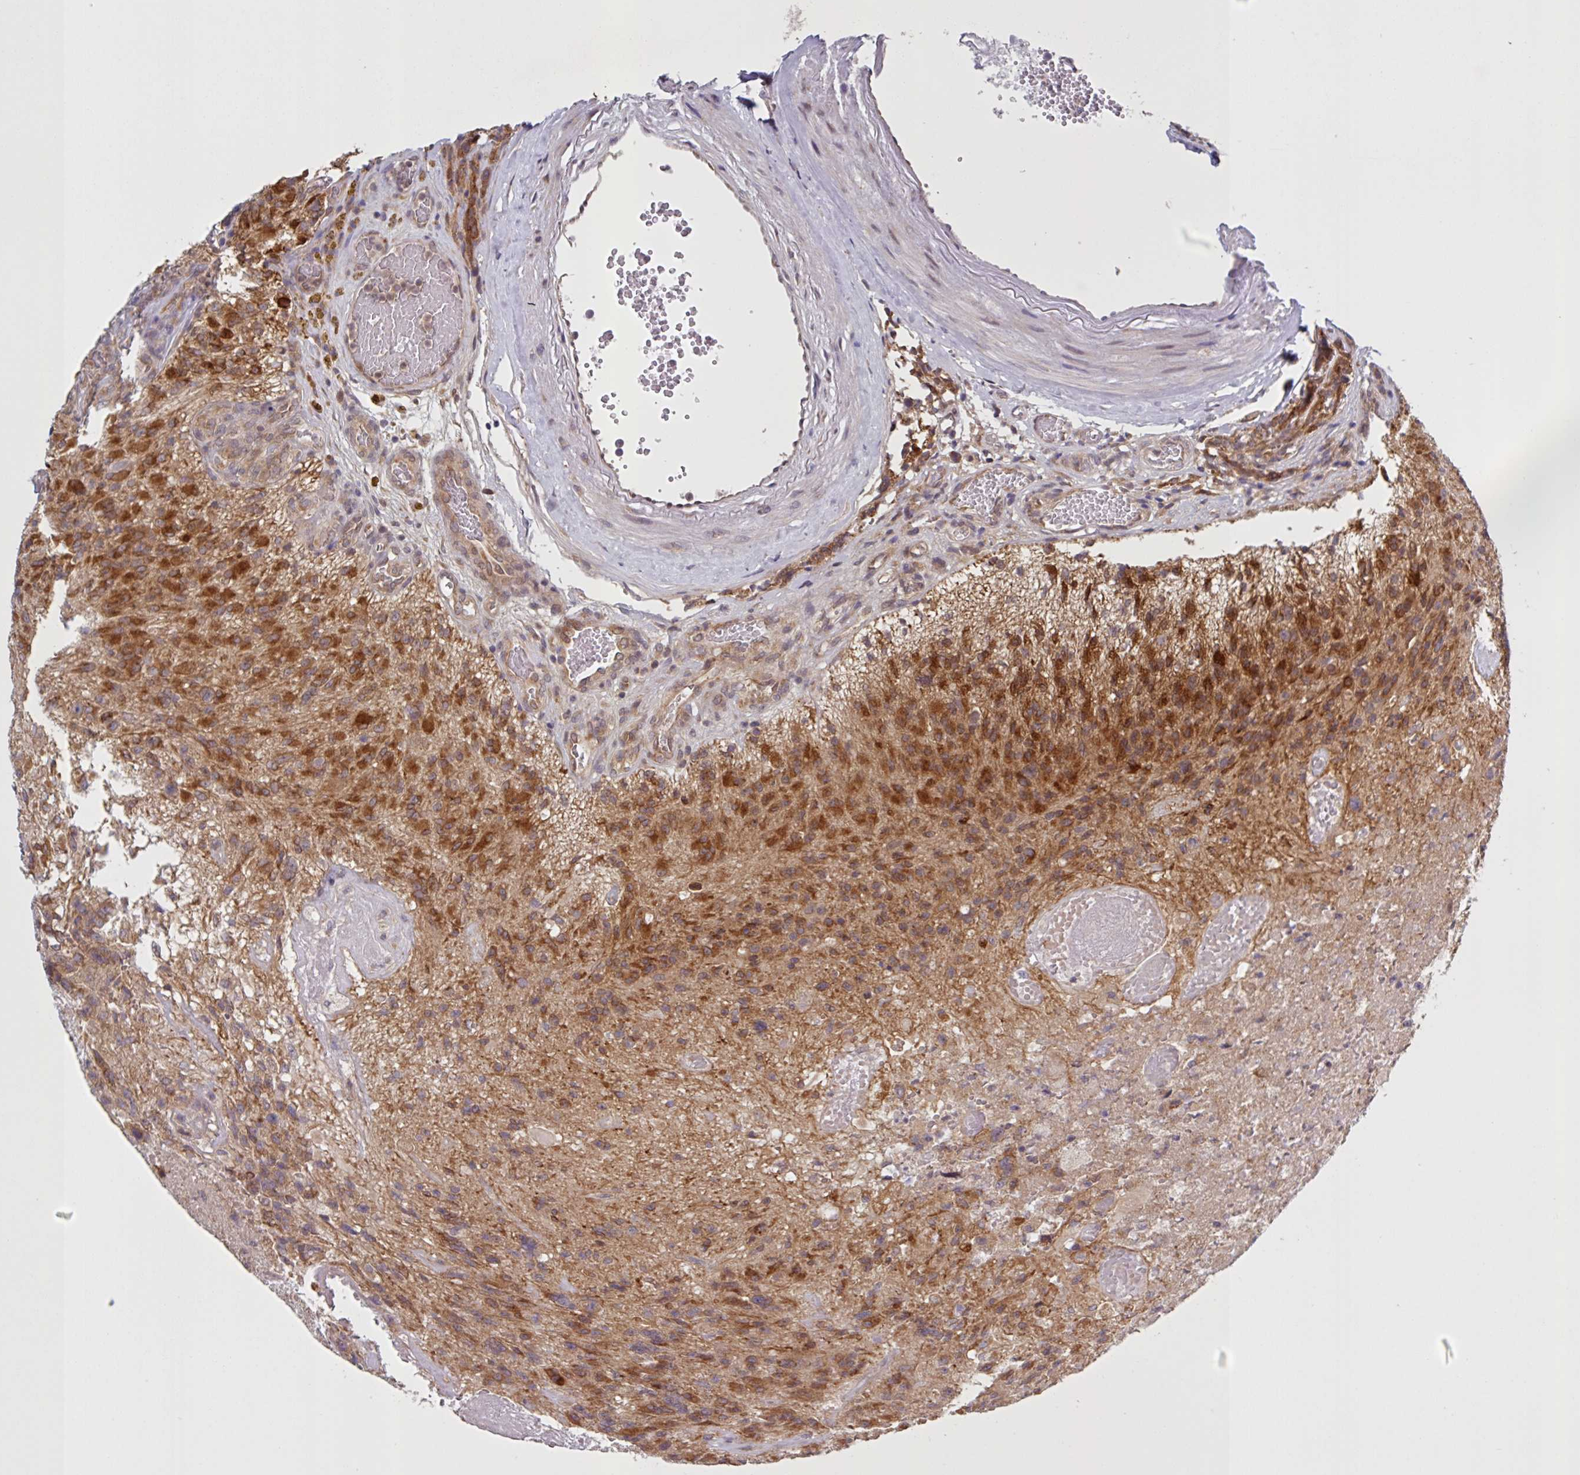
{"staining": {"intensity": "strong", "quantity": ">75%", "location": "cytoplasmic/membranous"}, "tissue": "glioma", "cell_type": "Tumor cells", "image_type": "cancer", "snomed": [{"axis": "morphology", "description": "Glioma, malignant, High grade"}, {"axis": "topography", "description": "Brain"}], "caption": "IHC (DAB) staining of high-grade glioma (malignant) exhibits strong cytoplasmic/membranous protein staining in about >75% of tumor cells.", "gene": "CAMLG", "patient": {"sex": "male", "age": 76}}